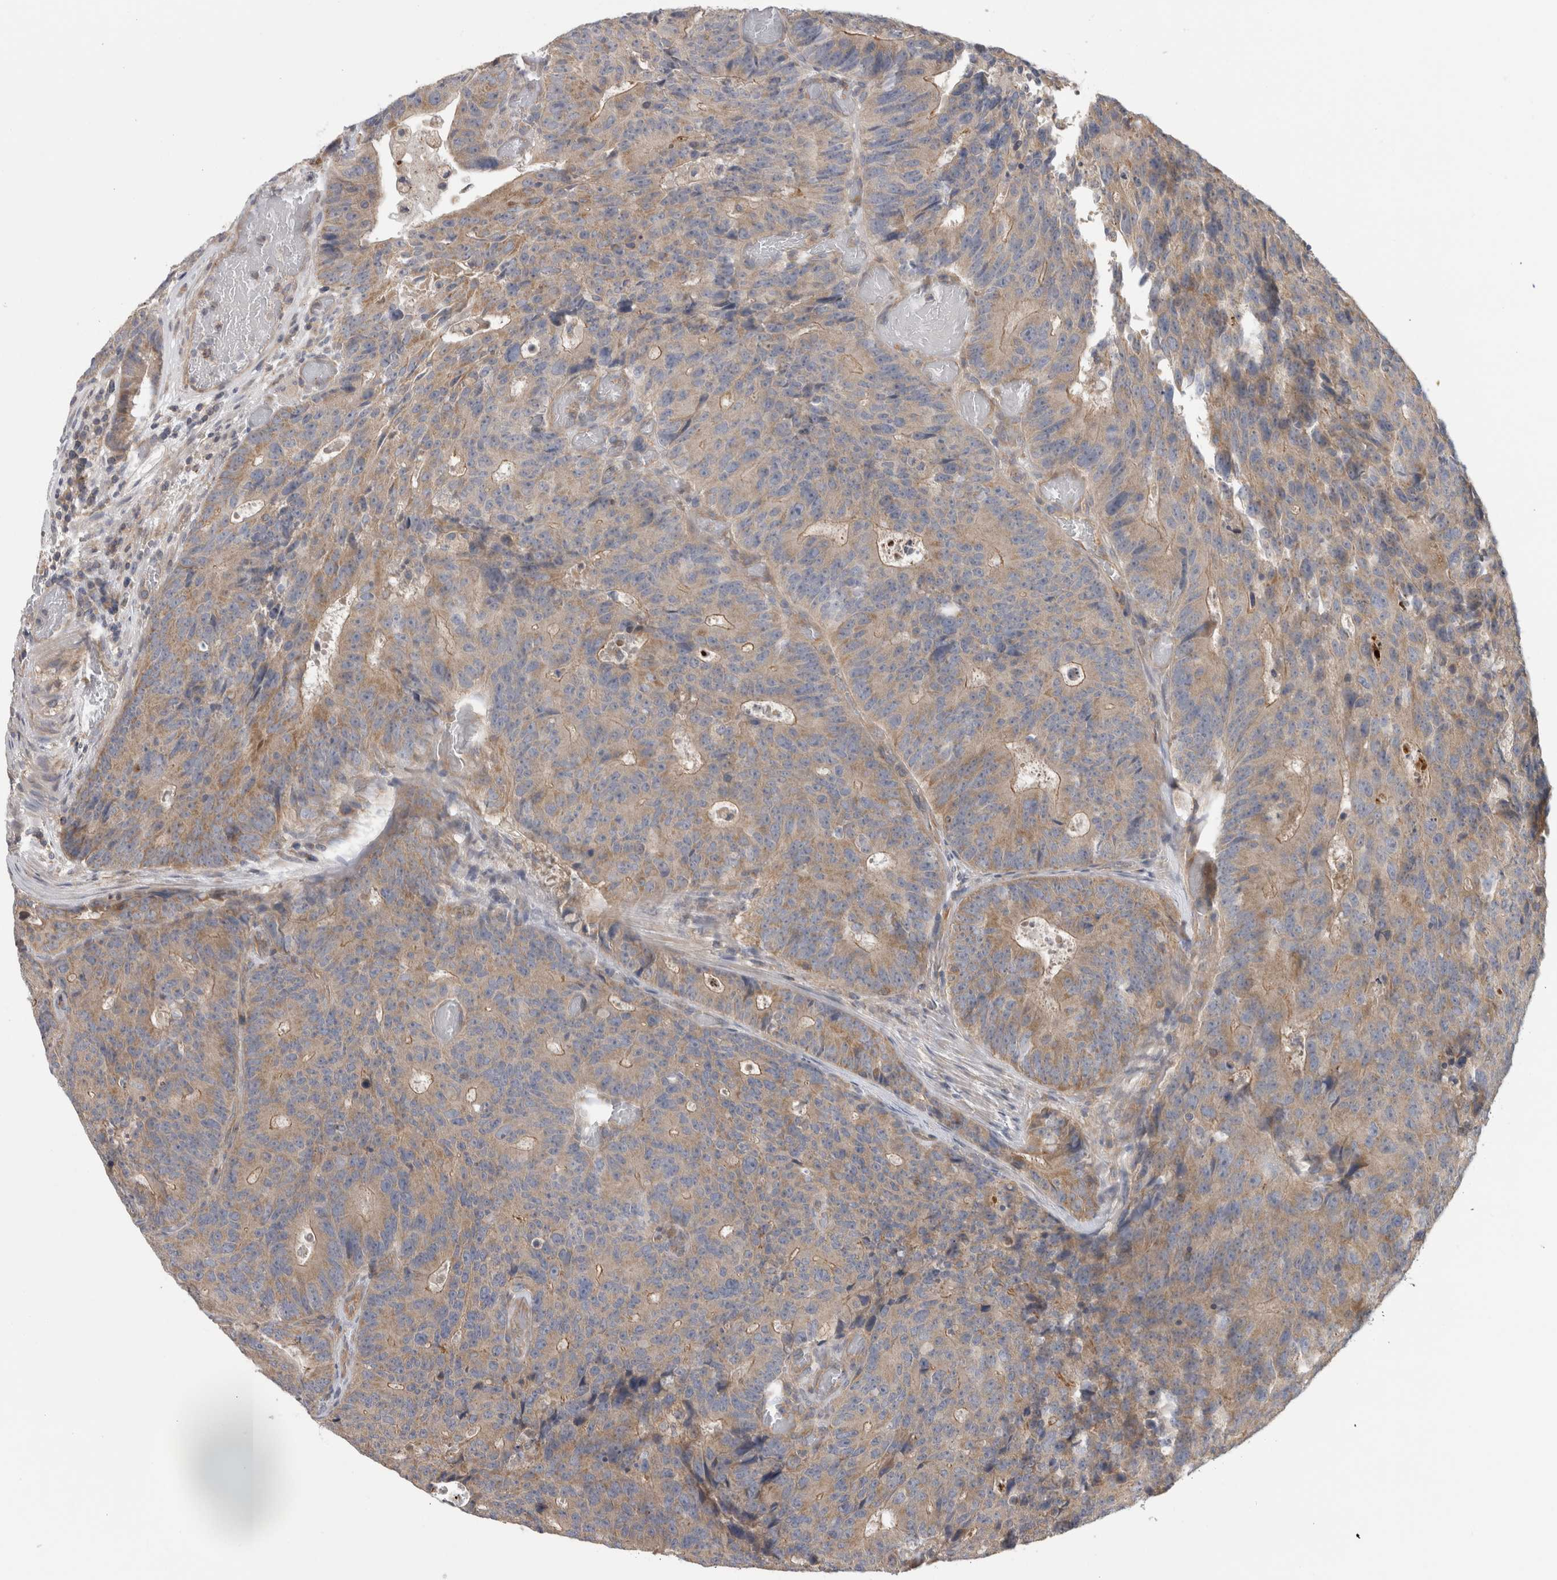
{"staining": {"intensity": "moderate", "quantity": ">75%", "location": "cytoplasmic/membranous"}, "tissue": "colorectal cancer", "cell_type": "Tumor cells", "image_type": "cancer", "snomed": [{"axis": "morphology", "description": "Adenocarcinoma, NOS"}, {"axis": "topography", "description": "Colon"}], "caption": "Human colorectal adenocarcinoma stained with a brown dye displays moderate cytoplasmic/membranous positive staining in about >75% of tumor cells.", "gene": "GRIK2", "patient": {"sex": "male", "age": 87}}